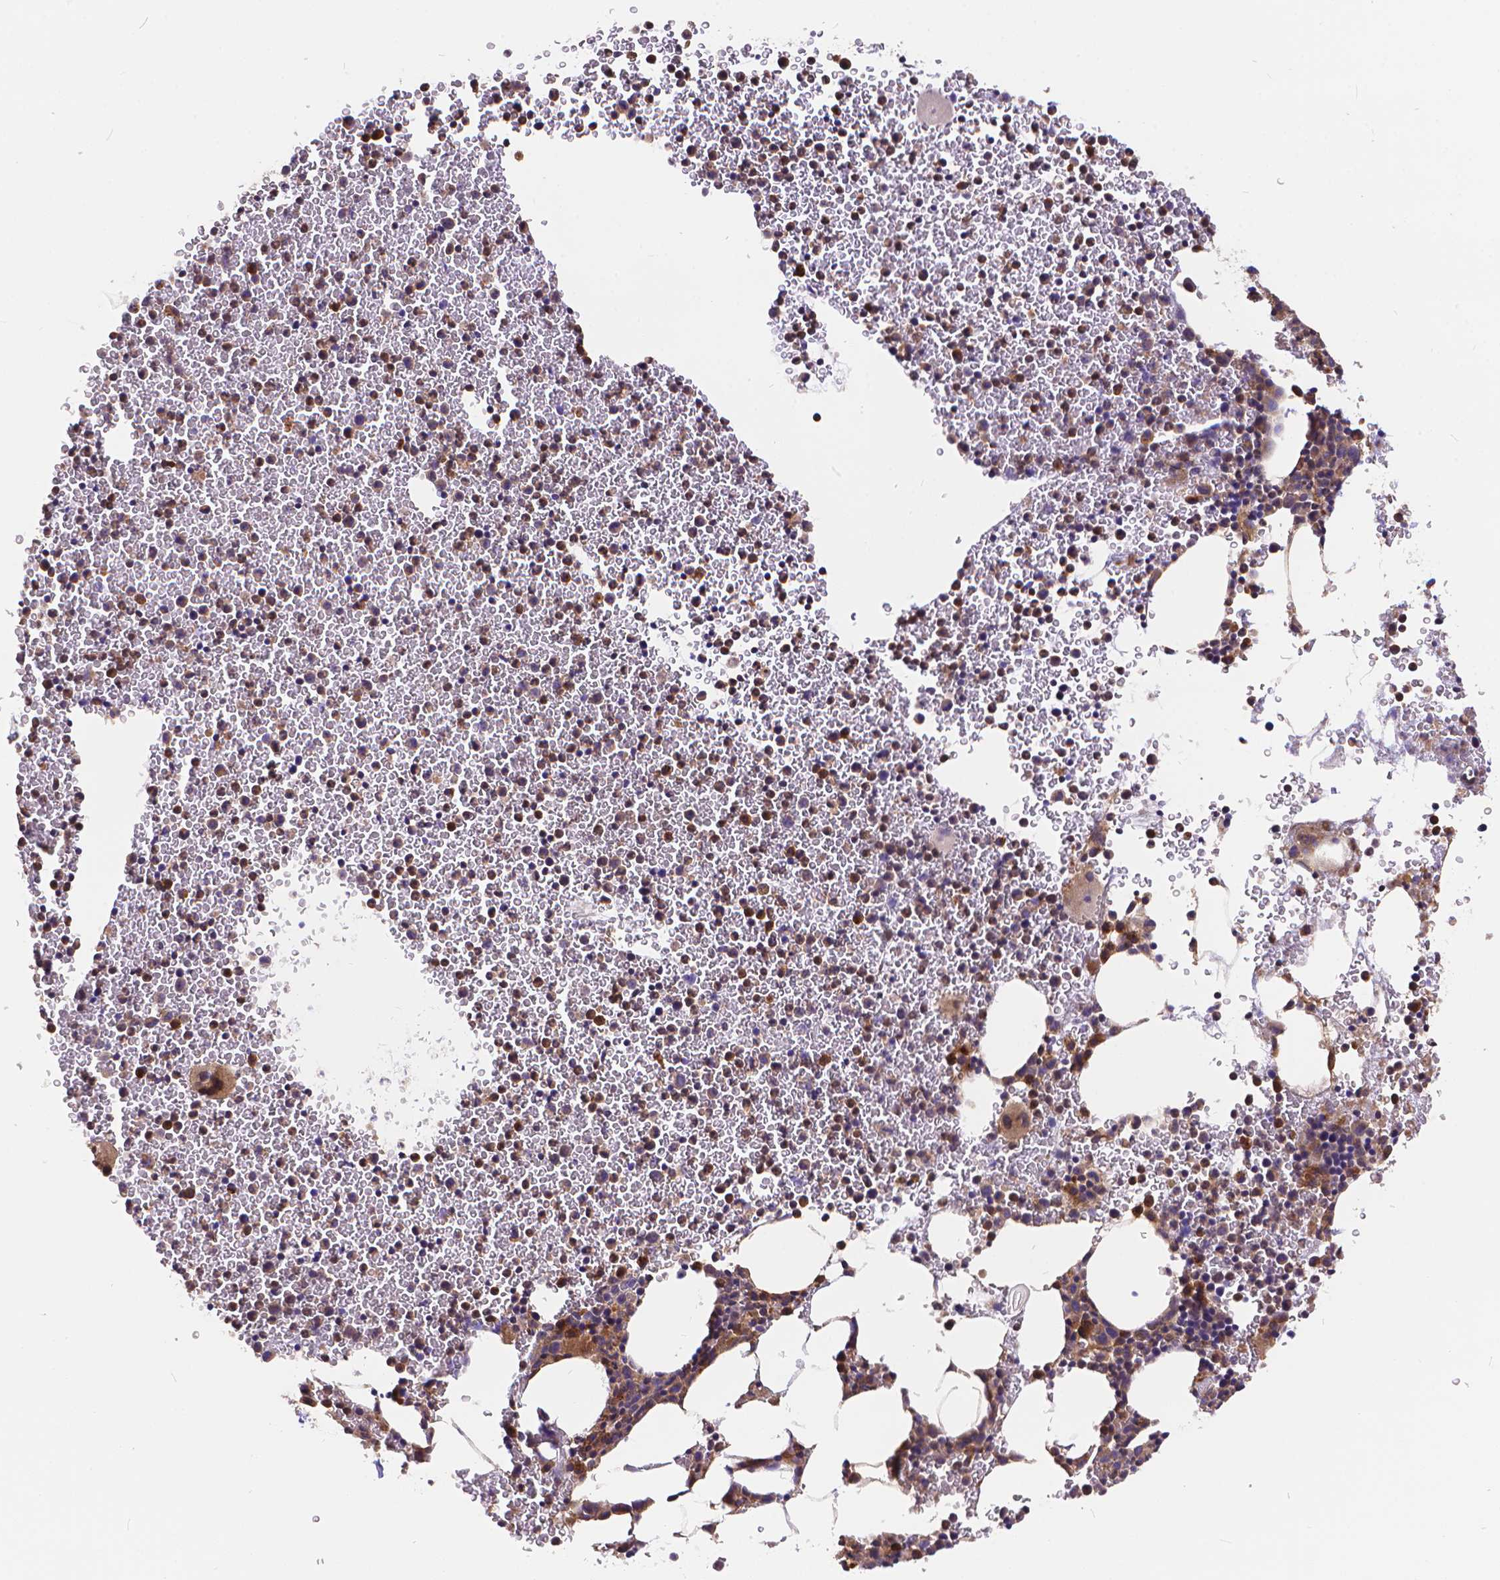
{"staining": {"intensity": "moderate", "quantity": ">75%", "location": "cytoplasmic/membranous,nuclear"}, "tissue": "bone marrow", "cell_type": "Hematopoietic cells", "image_type": "normal", "snomed": [{"axis": "morphology", "description": "Normal tissue, NOS"}, {"axis": "topography", "description": "Bone marrow"}], "caption": "Immunohistochemical staining of benign bone marrow displays medium levels of moderate cytoplasmic/membranous,nuclear positivity in approximately >75% of hematopoietic cells. Using DAB (3,3'-diaminobenzidine) (brown) and hematoxylin (blue) stains, captured at high magnification using brightfield microscopy.", "gene": "ARAP1", "patient": {"sex": "female", "age": 56}}